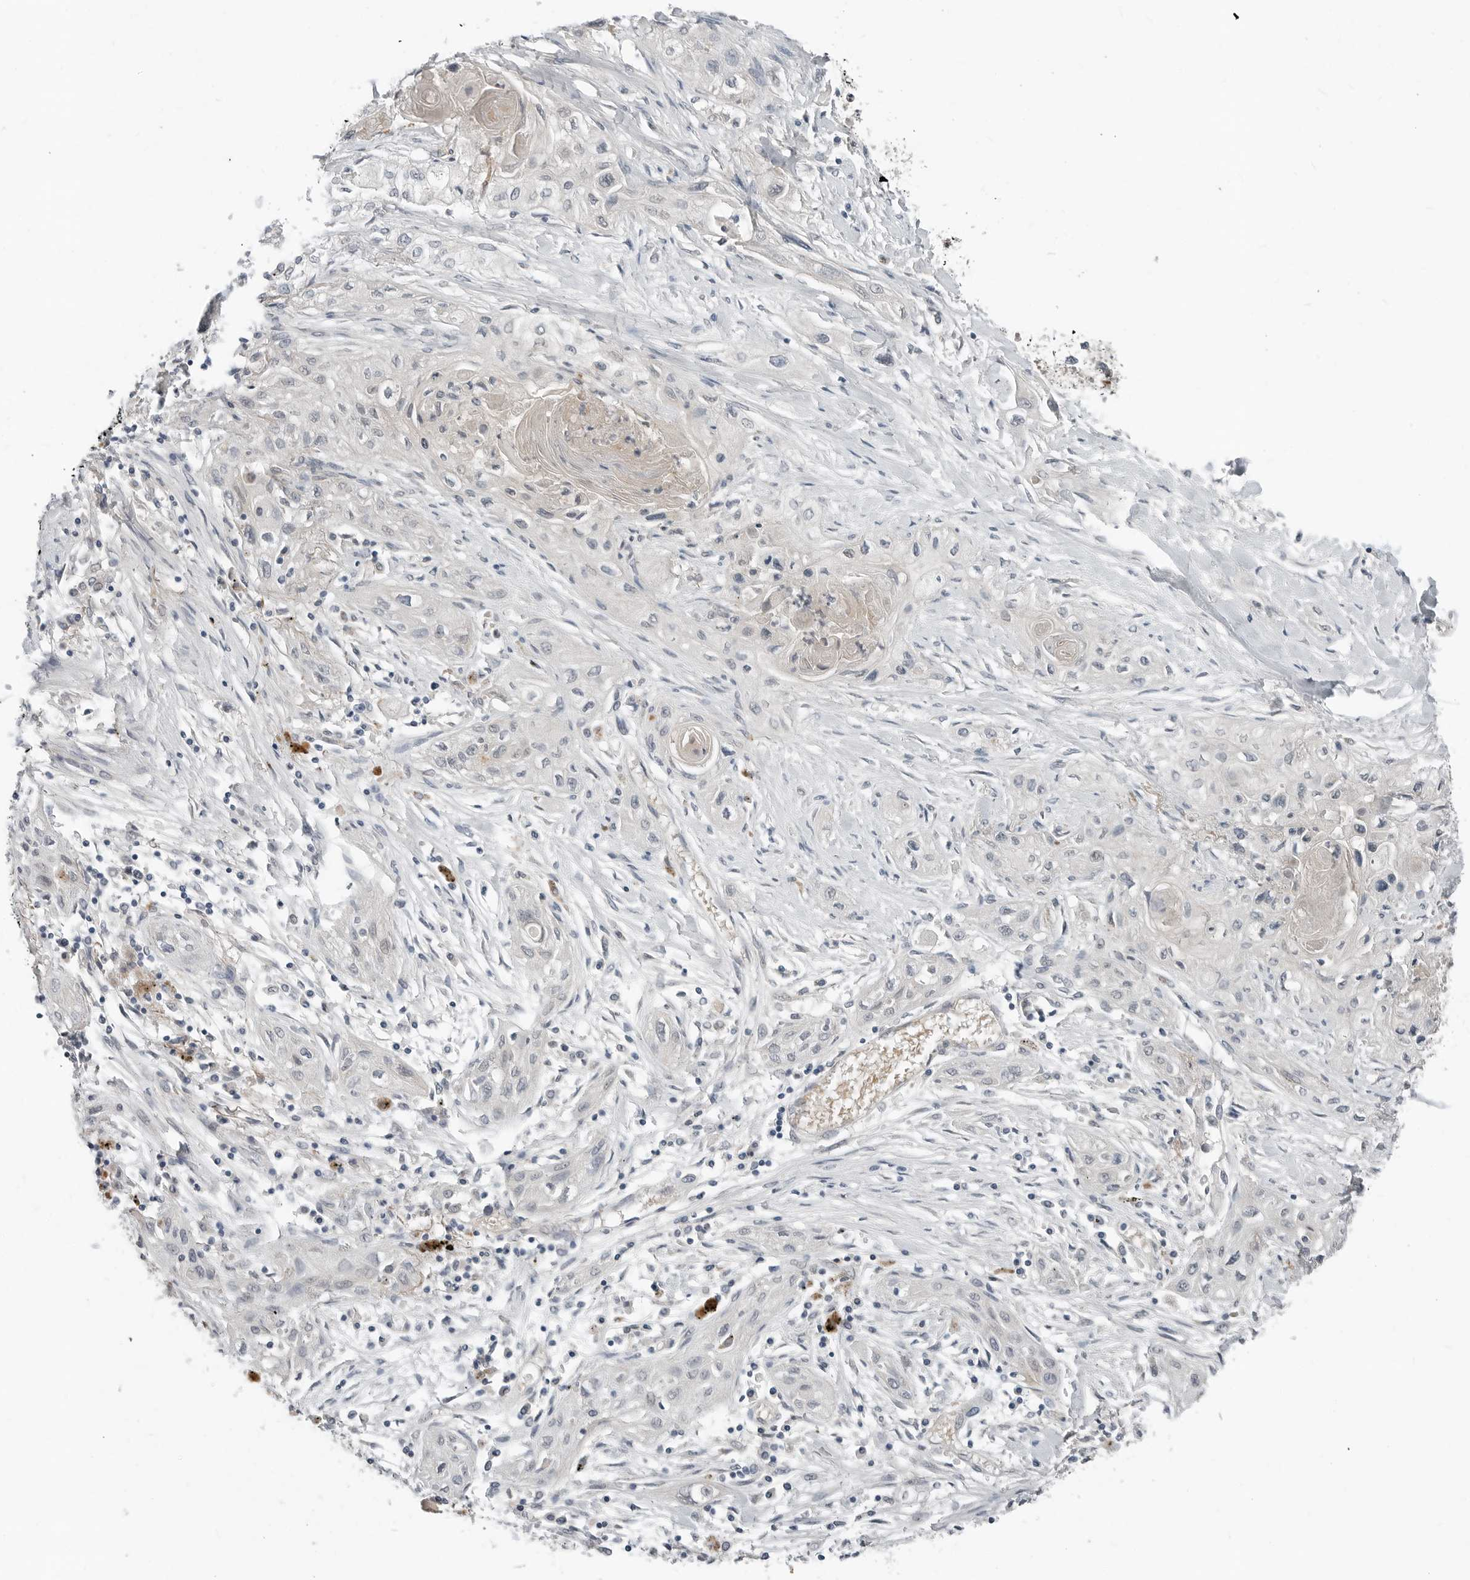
{"staining": {"intensity": "negative", "quantity": "none", "location": "none"}, "tissue": "lung cancer", "cell_type": "Tumor cells", "image_type": "cancer", "snomed": [{"axis": "morphology", "description": "Squamous cell carcinoma, NOS"}, {"axis": "topography", "description": "Lung"}], "caption": "Lung cancer was stained to show a protein in brown. There is no significant positivity in tumor cells.", "gene": "FCRLB", "patient": {"sex": "female", "age": 47}}